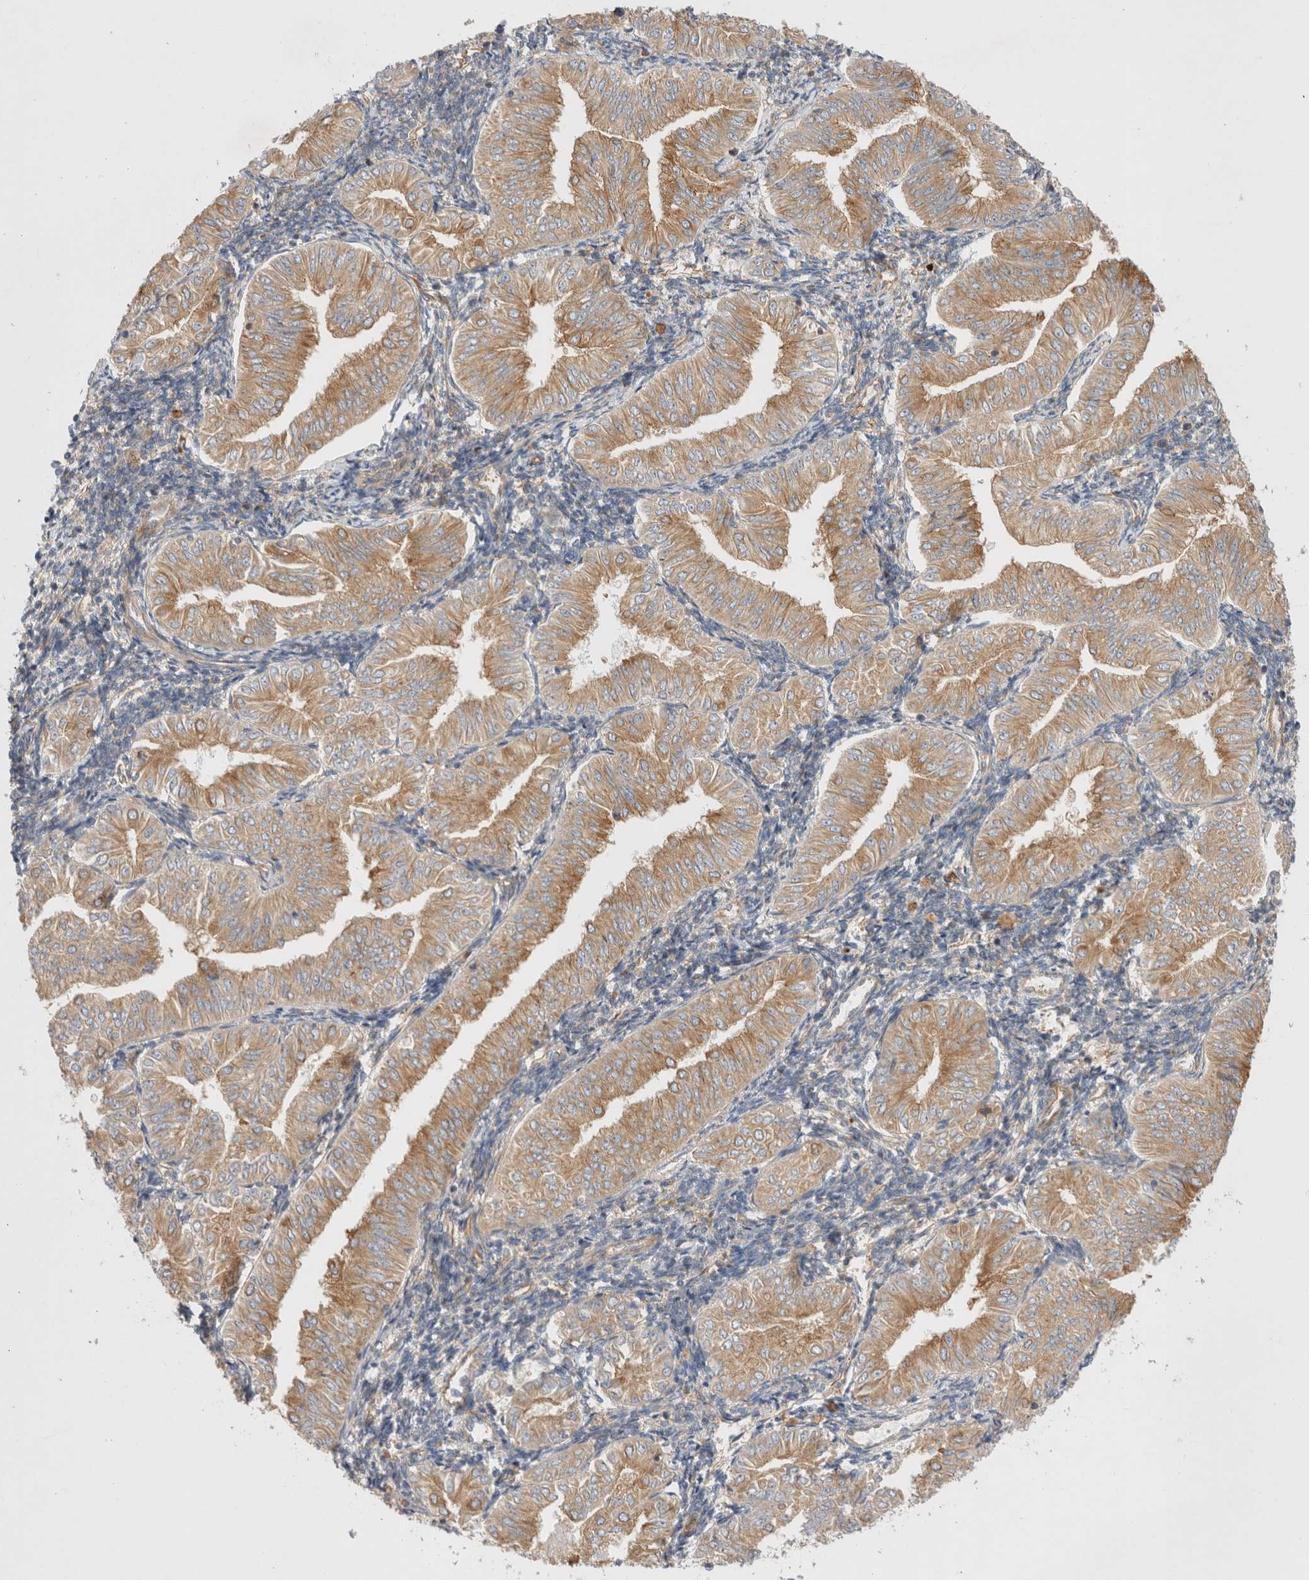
{"staining": {"intensity": "moderate", "quantity": ">75%", "location": "cytoplasmic/membranous"}, "tissue": "endometrial cancer", "cell_type": "Tumor cells", "image_type": "cancer", "snomed": [{"axis": "morphology", "description": "Normal tissue, NOS"}, {"axis": "morphology", "description": "Adenocarcinoma, NOS"}, {"axis": "topography", "description": "Endometrium"}], "caption": "Adenocarcinoma (endometrial) stained with immunohistochemistry exhibits moderate cytoplasmic/membranous staining in about >75% of tumor cells.", "gene": "GPR150", "patient": {"sex": "female", "age": 53}}